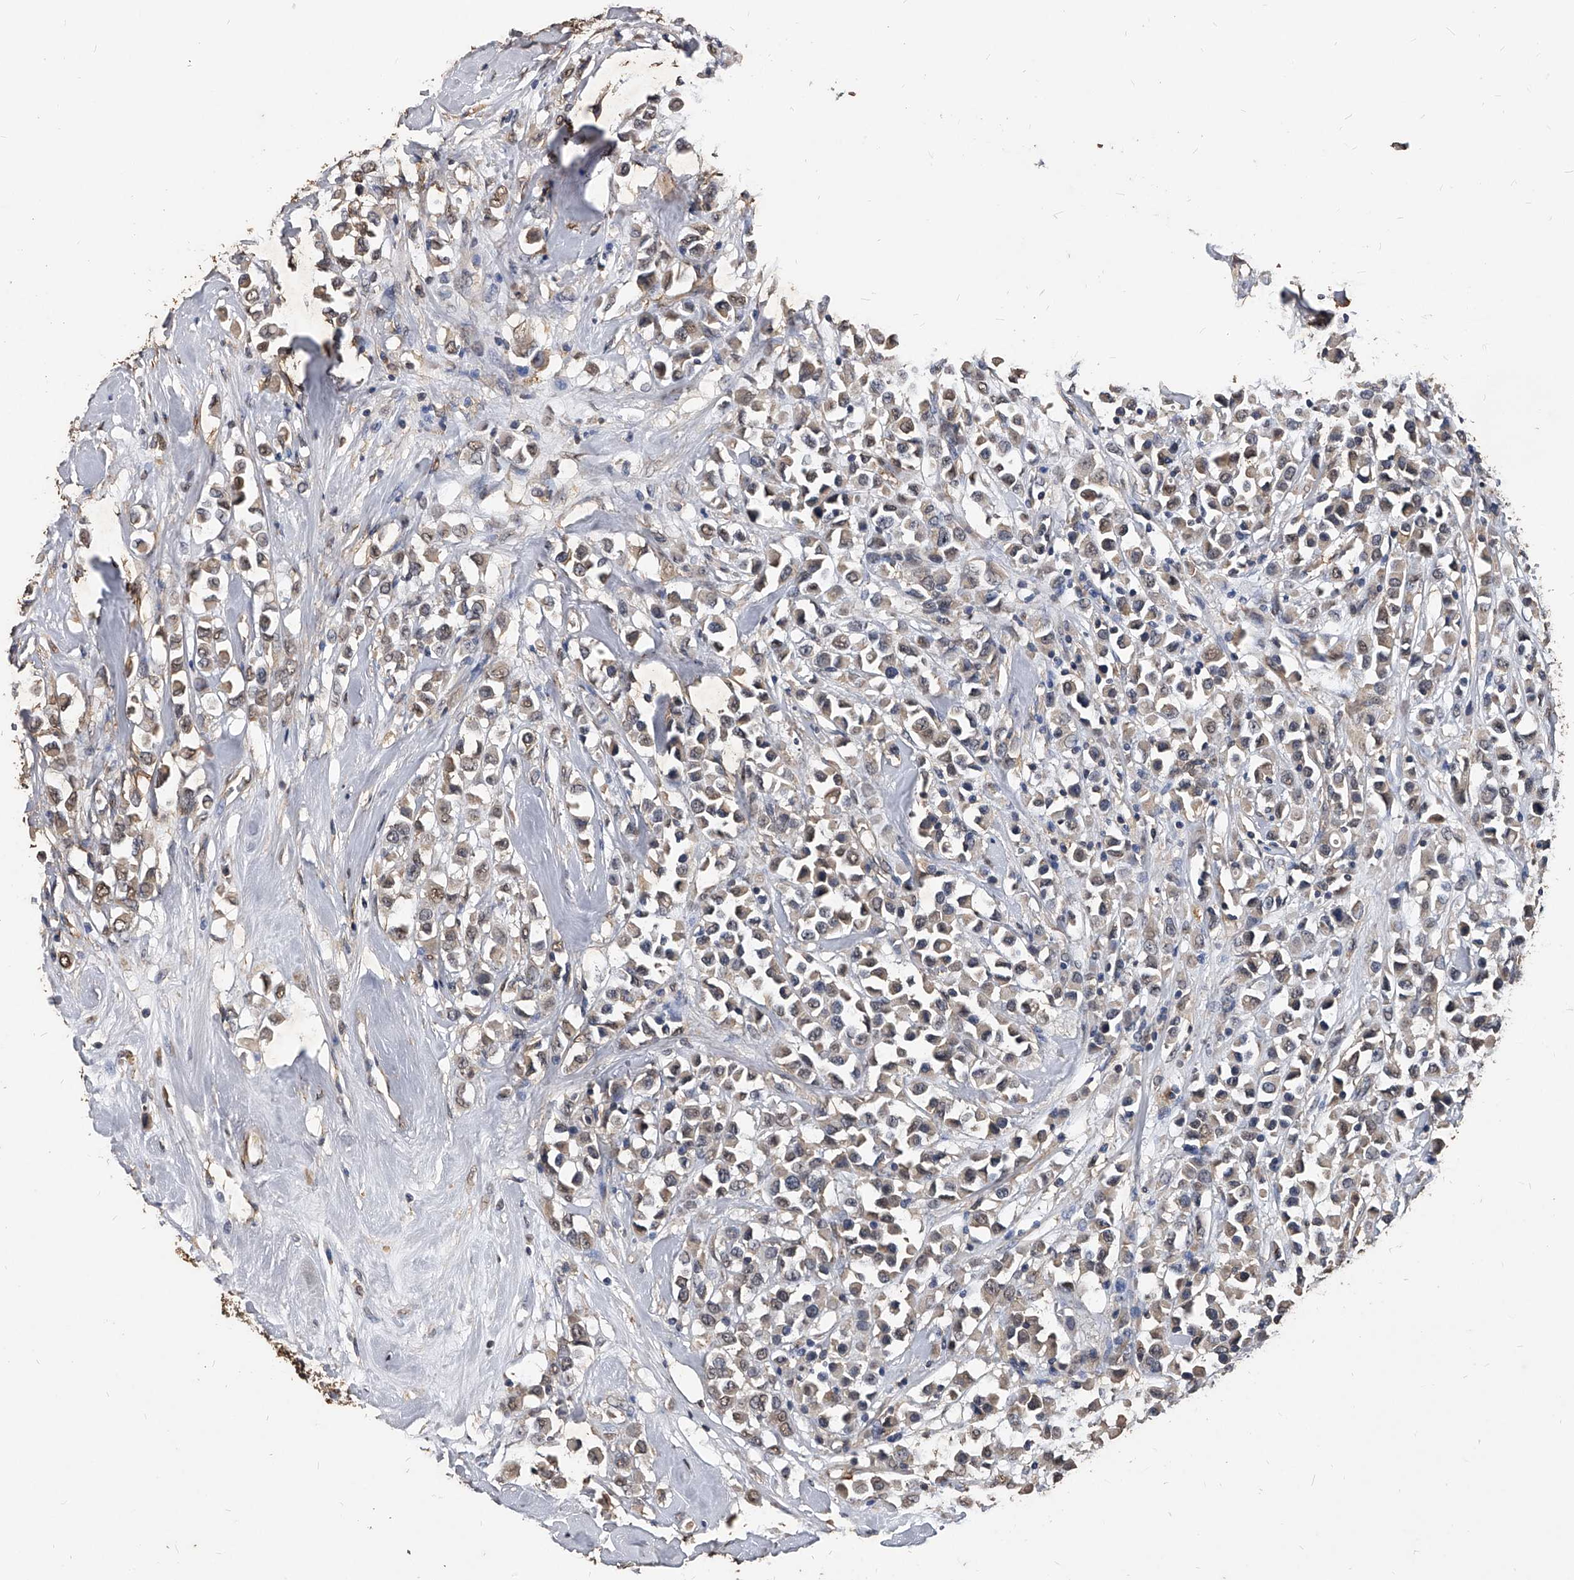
{"staining": {"intensity": "weak", "quantity": ">75%", "location": "cytoplasmic/membranous"}, "tissue": "breast cancer", "cell_type": "Tumor cells", "image_type": "cancer", "snomed": [{"axis": "morphology", "description": "Duct carcinoma"}, {"axis": "topography", "description": "Breast"}], "caption": "There is low levels of weak cytoplasmic/membranous positivity in tumor cells of breast intraductal carcinoma, as demonstrated by immunohistochemical staining (brown color).", "gene": "FBXL4", "patient": {"sex": "female", "age": 61}}